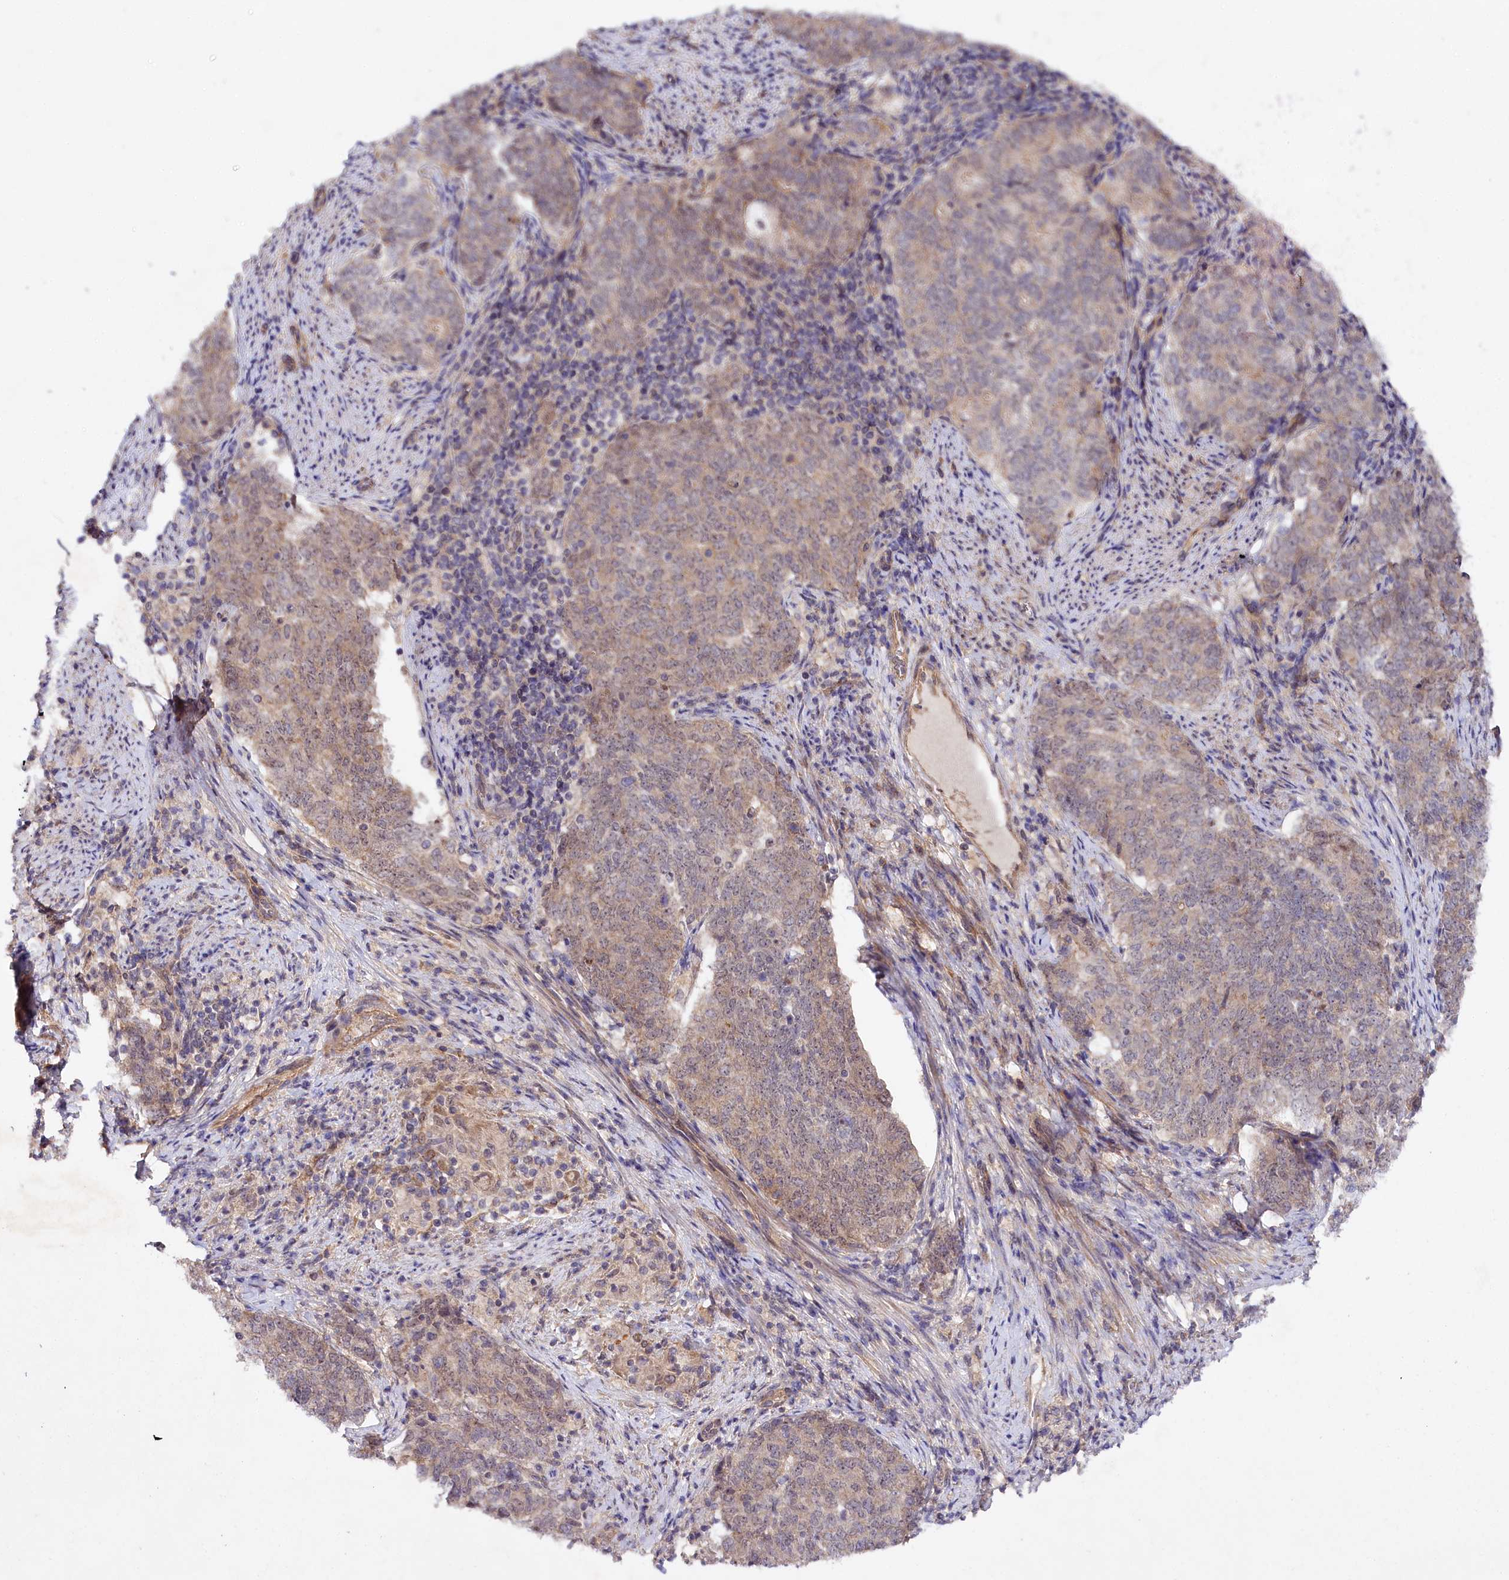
{"staining": {"intensity": "weak", "quantity": "<25%", "location": "cytoplasmic/membranous"}, "tissue": "endometrial cancer", "cell_type": "Tumor cells", "image_type": "cancer", "snomed": [{"axis": "morphology", "description": "Adenocarcinoma, NOS"}, {"axis": "topography", "description": "Endometrium"}], "caption": "This is a micrograph of immunohistochemistry staining of endometrial cancer (adenocarcinoma), which shows no staining in tumor cells.", "gene": "PHLDB1", "patient": {"sex": "female", "age": 80}}